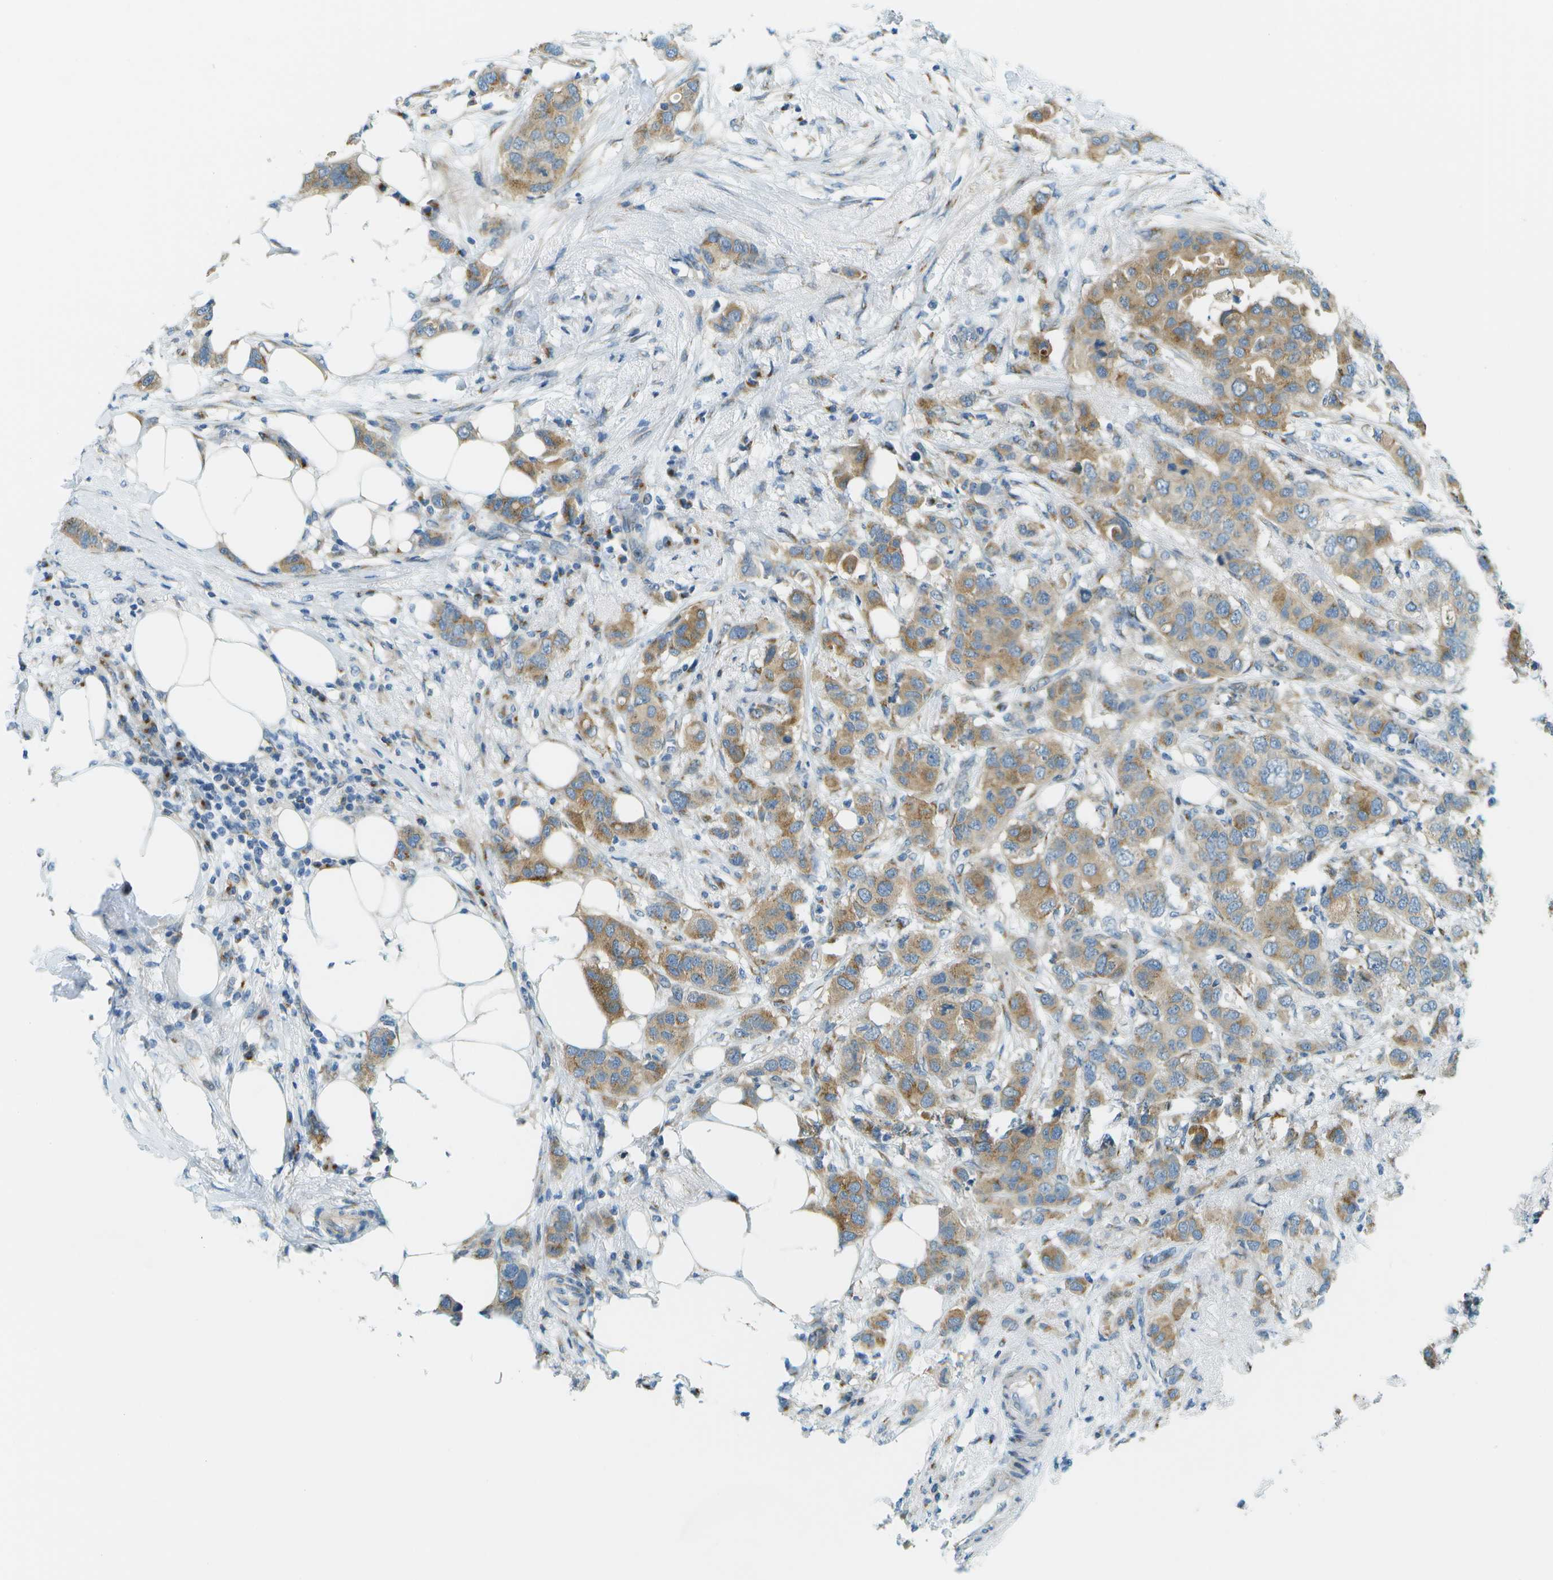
{"staining": {"intensity": "moderate", "quantity": ">75%", "location": "cytoplasmic/membranous"}, "tissue": "breast cancer", "cell_type": "Tumor cells", "image_type": "cancer", "snomed": [{"axis": "morphology", "description": "Duct carcinoma"}, {"axis": "topography", "description": "Breast"}], "caption": "DAB immunohistochemical staining of human breast cancer (invasive ductal carcinoma) exhibits moderate cytoplasmic/membranous protein expression in about >75% of tumor cells.", "gene": "ACBD3", "patient": {"sex": "female", "age": 50}}